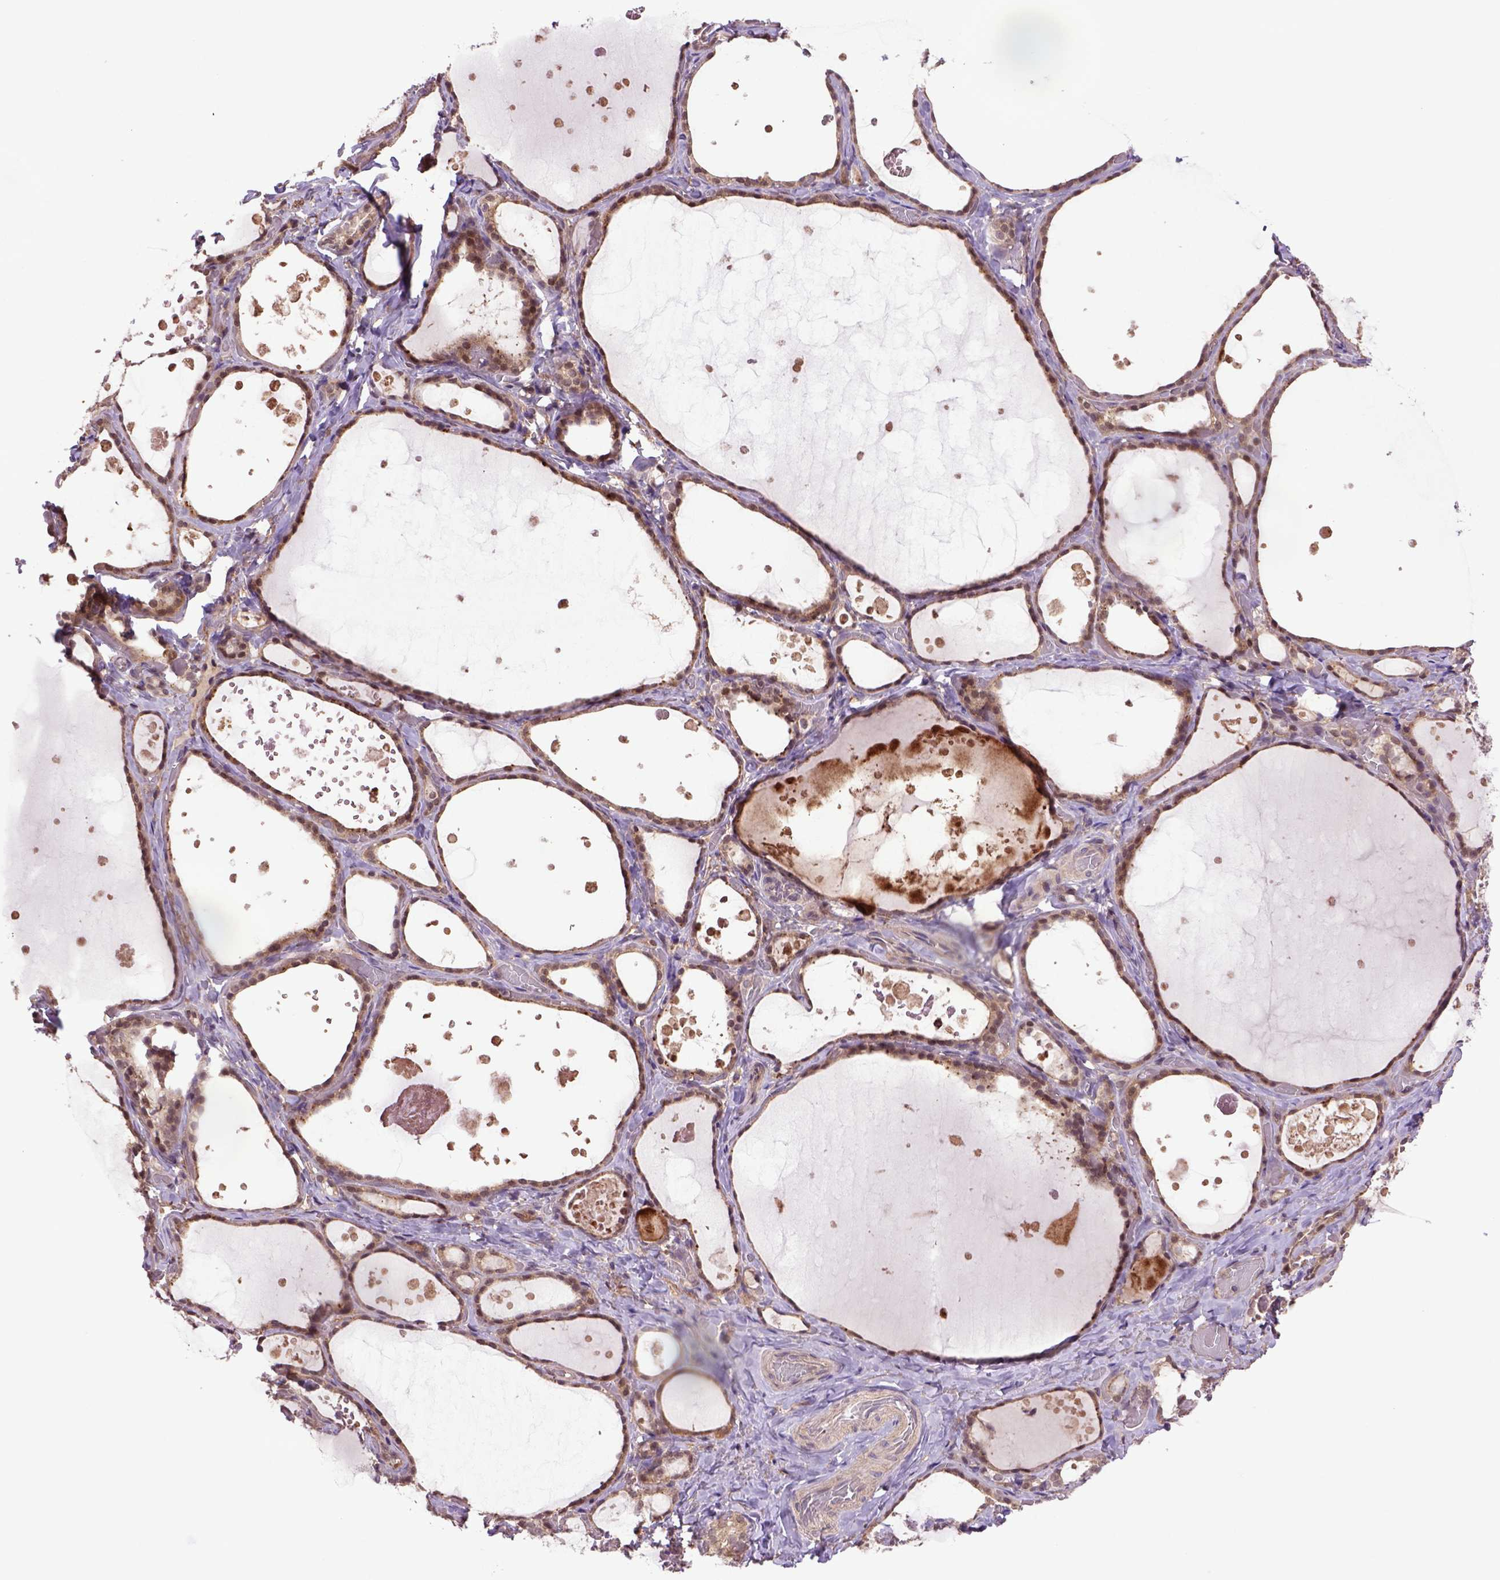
{"staining": {"intensity": "moderate", "quantity": ">75%", "location": "cytoplasmic/membranous"}, "tissue": "thyroid gland", "cell_type": "Glandular cells", "image_type": "normal", "snomed": [{"axis": "morphology", "description": "Normal tissue, NOS"}, {"axis": "topography", "description": "Thyroid gland"}], "caption": "High-power microscopy captured an IHC image of unremarkable thyroid gland, revealing moderate cytoplasmic/membranous staining in approximately >75% of glandular cells.", "gene": "HSPBP1", "patient": {"sex": "female", "age": 56}}